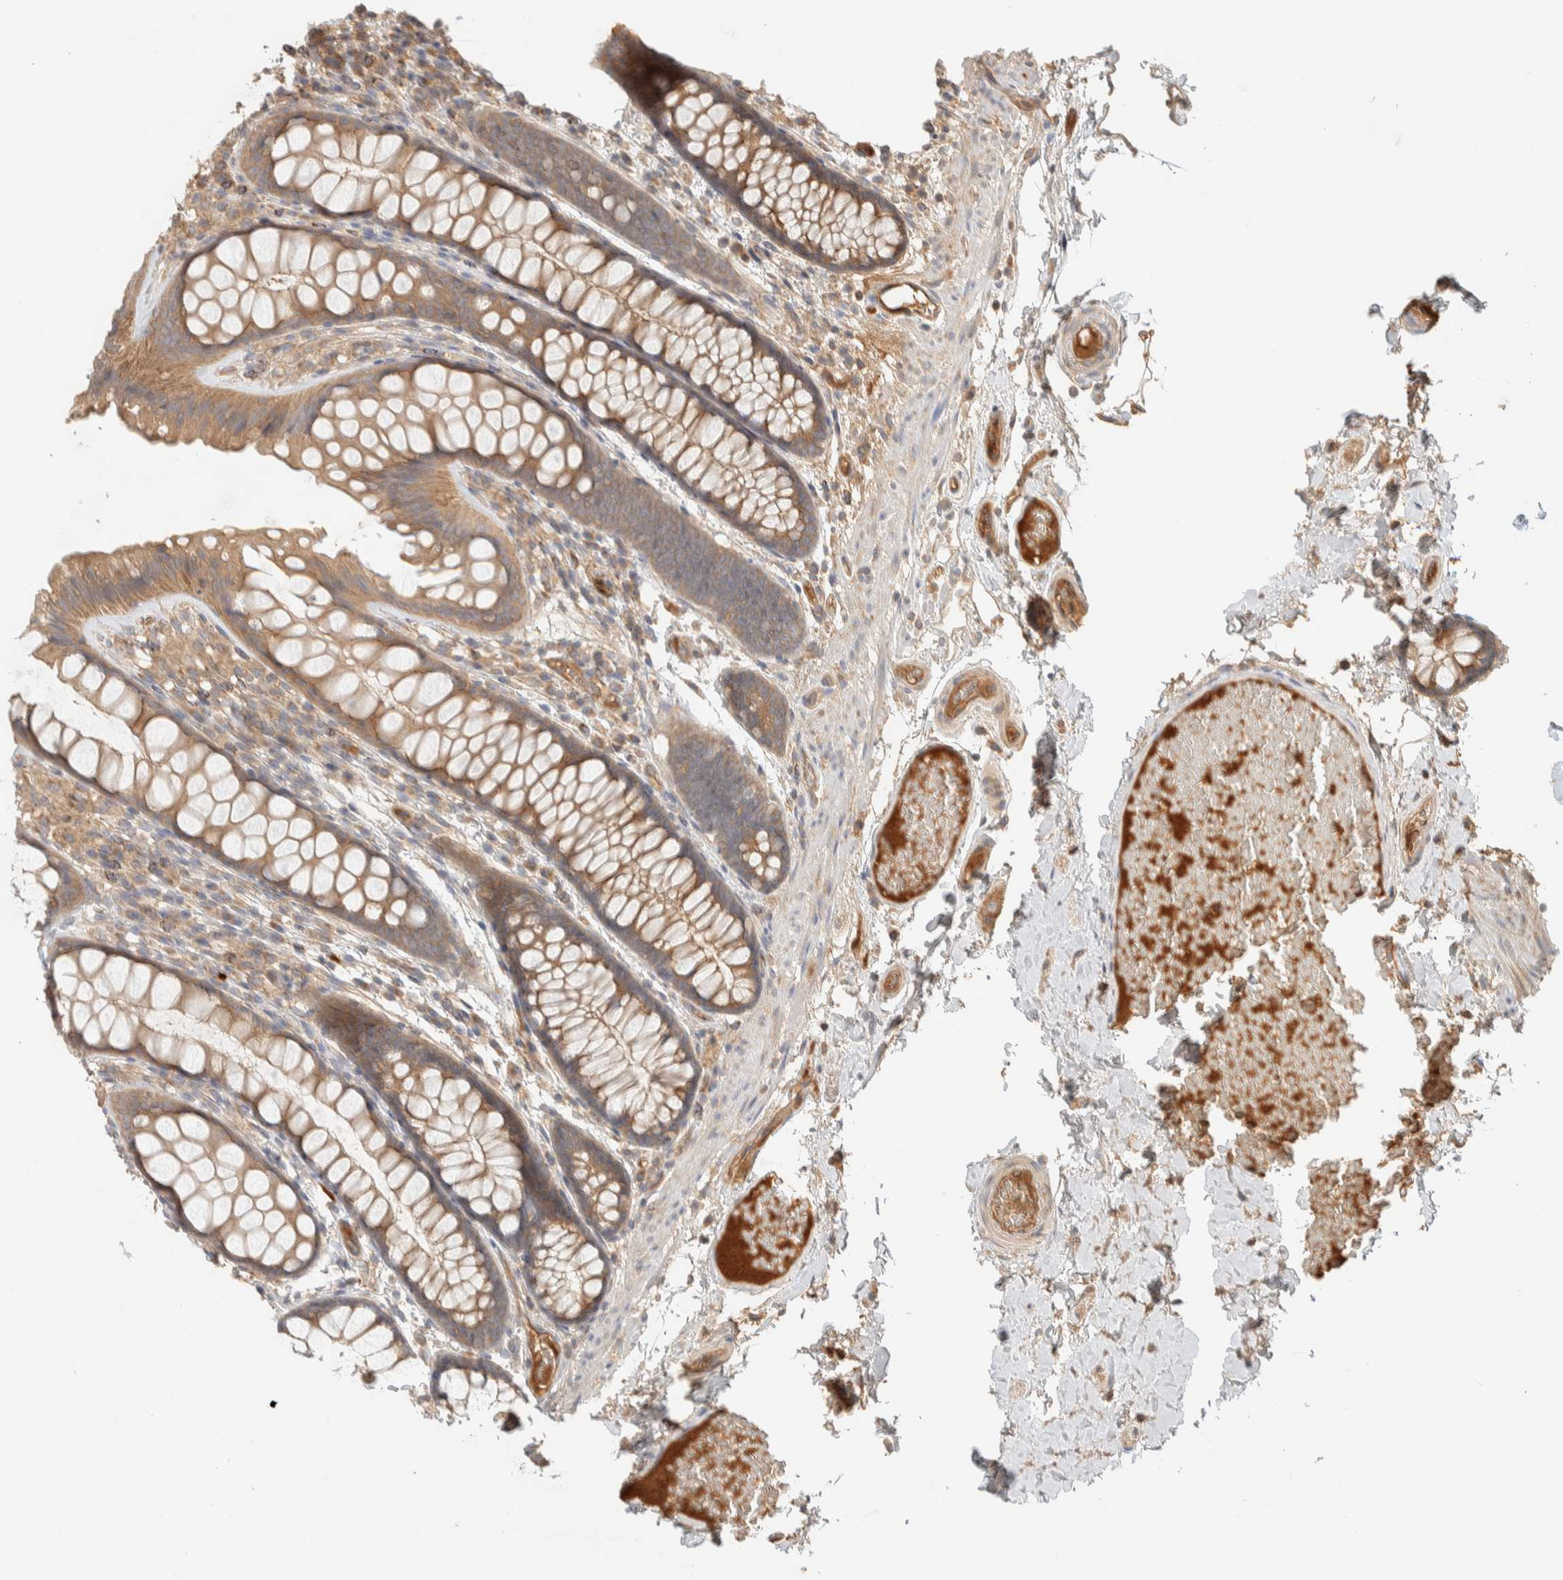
{"staining": {"intensity": "moderate", "quantity": ">75%", "location": "cytoplasmic/membranous"}, "tissue": "colon", "cell_type": "Endothelial cells", "image_type": "normal", "snomed": [{"axis": "morphology", "description": "Normal tissue, NOS"}, {"axis": "topography", "description": "Colon"}], "caption": "Immunohistochemistry photomicrograph of normal colon: colon stained using immunohistochemistry (IHC) exhibits medium levels of moderate protein expression localized specifically in the cytoplasmic/membranous of endothelial cells, appearing as a cytoplasmic/membranous brown color.", "gene": "FAM167A", "patient": {"sex": "female", "age": 56}}